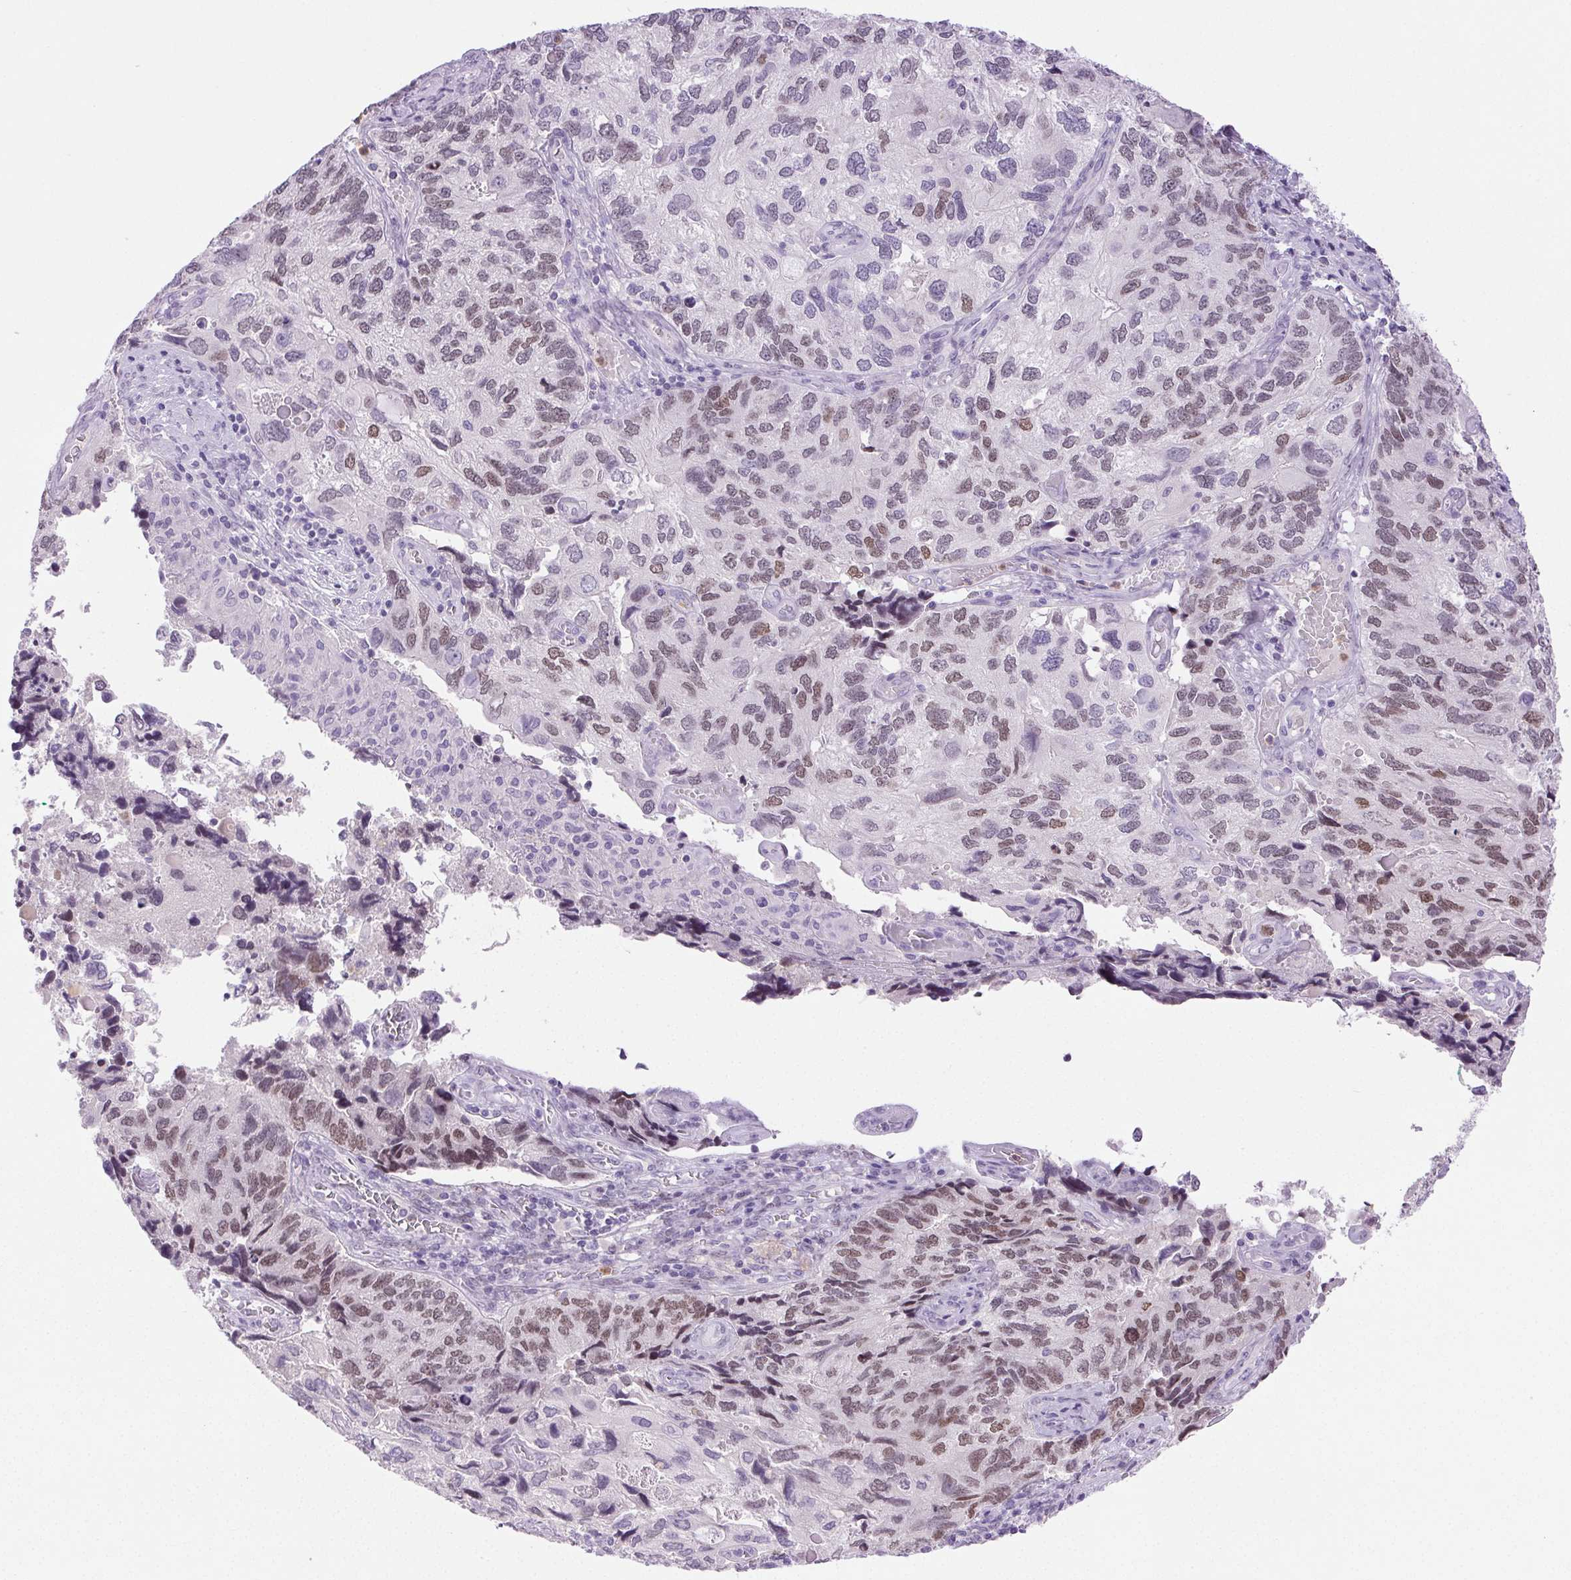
{"staining": {"intensity": "moderate", "quantity": "<25%", "location": "nuclear"}, "tissue": "endometrial cancer", "cell_type": "Tumor cells", "image_type": "cancer", "snomed": [{"axis": "morphology", "description": "Carcinoma, NOS"}, {"axis": "topography", "description": "Uterus"}], "caption": "A low amount of moderate nuclear staining is seen in approximately <25% of tumor cells in endometrial cancer (carcinoma) tissue.", "gene": "EMX2", "patient": {"sex": "female", "age": 76}}